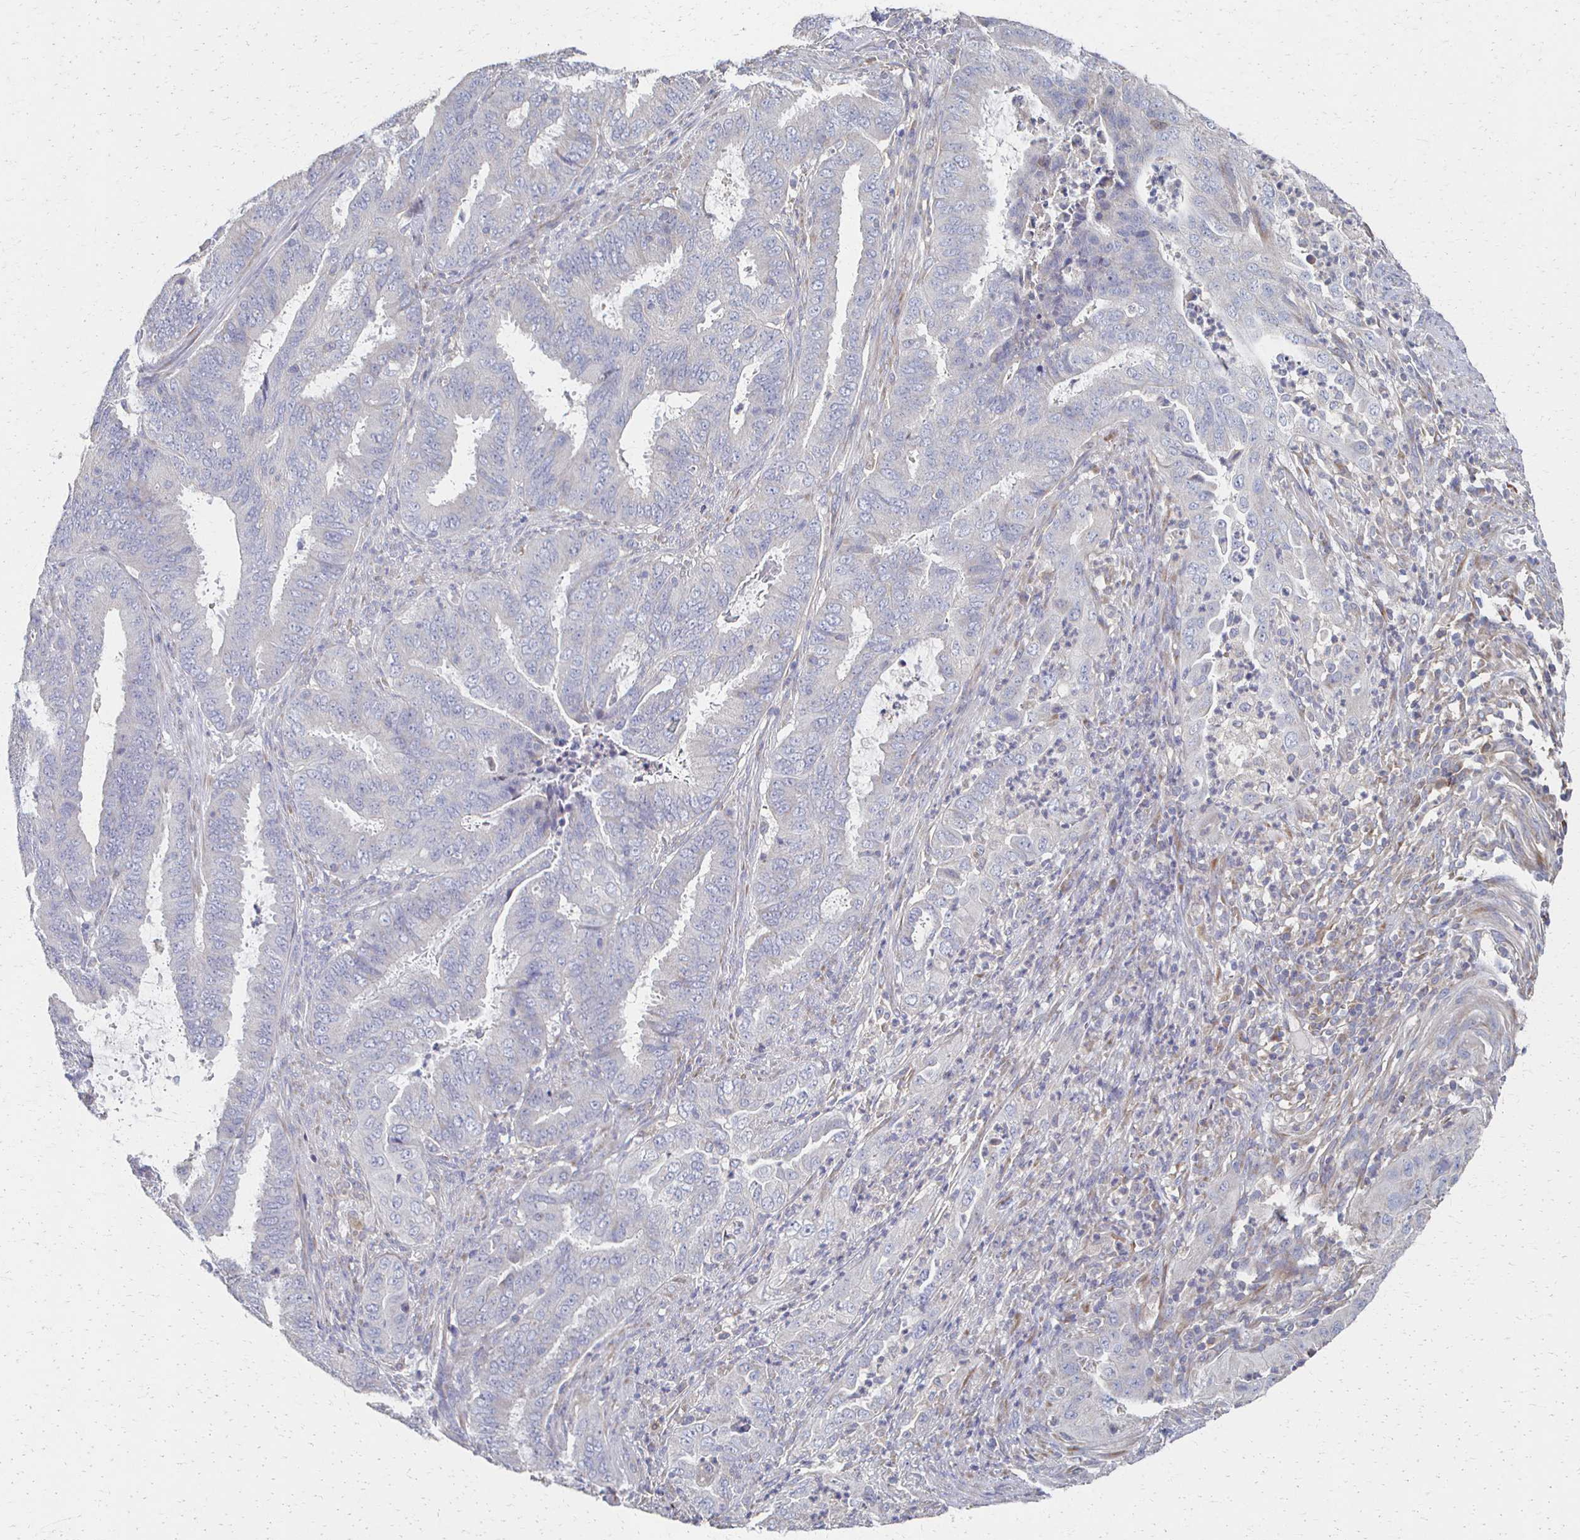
{"staining": {"intensity": "negative", "quantity": "none", "location": "none"}, "tissue": "endometrial cancer", "cell_type": "Tumor cells", "image_type": "cancer", "snomed": [{"axis": "morphology", "description": "Adenocarcinoma, NOS"}, {"axis": "topography", "description": "Endometrium"}], "caption": "Tumor cells show no significant protein positivity in adenocarcinoma (endometrial). Nuclei are stained in blue.", "gene": "CX3CR1", "patient": {"sex": "female", "age": 51}}